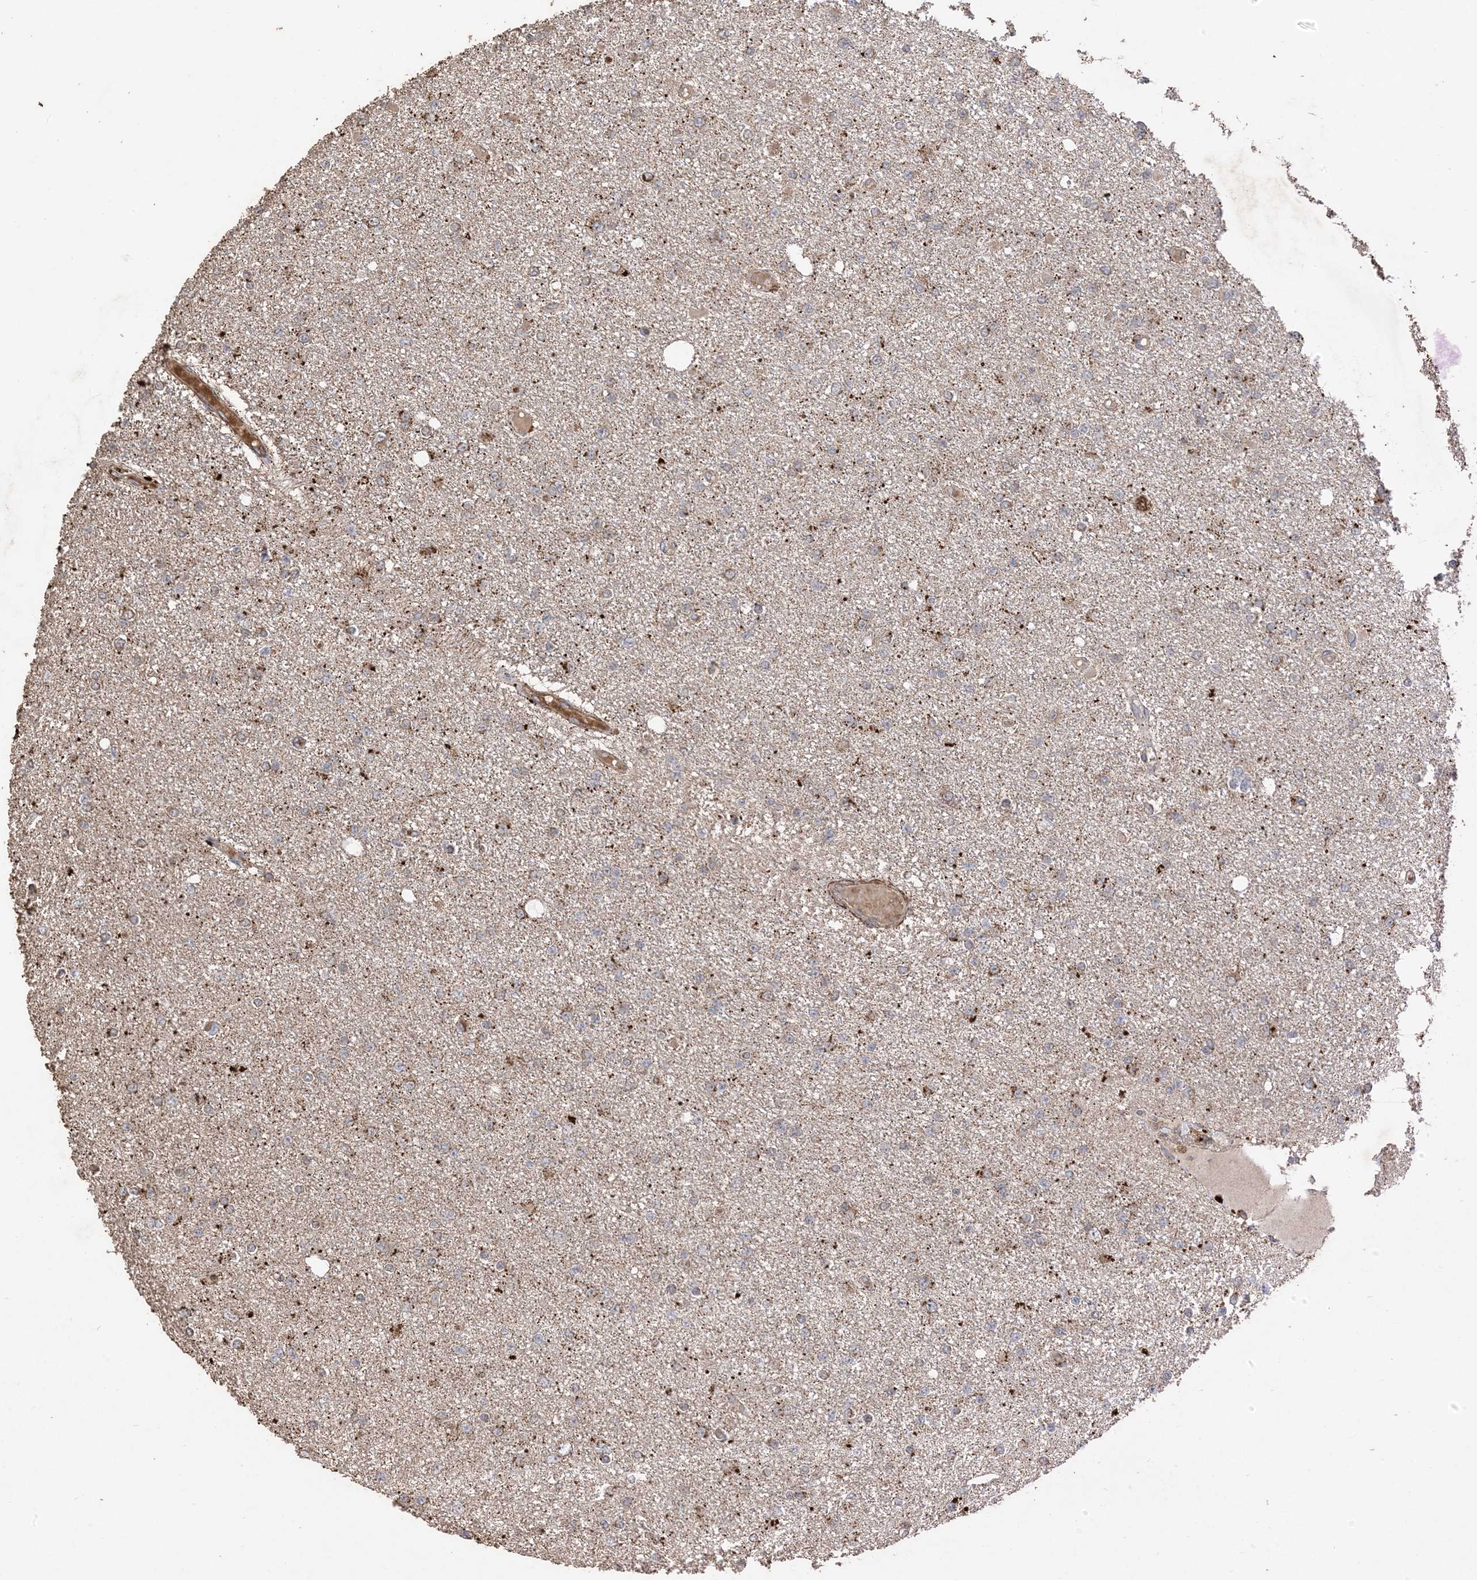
{"staining": {"intensity": "weak", "quantity": "<25%", "location": "cytoplasmic/membranous"}, "tissue": "glioma", "cell_type": "Tumor cells", "image_type": "cancer", "snomed": [{"axis": "morphology", "description": "Glioma, malignant, Low grade"}, {"axis": "topography", "description": "Brain"}], "caption": "Tumor cells are negative for brown protein staining in glioma.", "gene": "HPS4", "patient": {"sex": "female", "age": 22}}